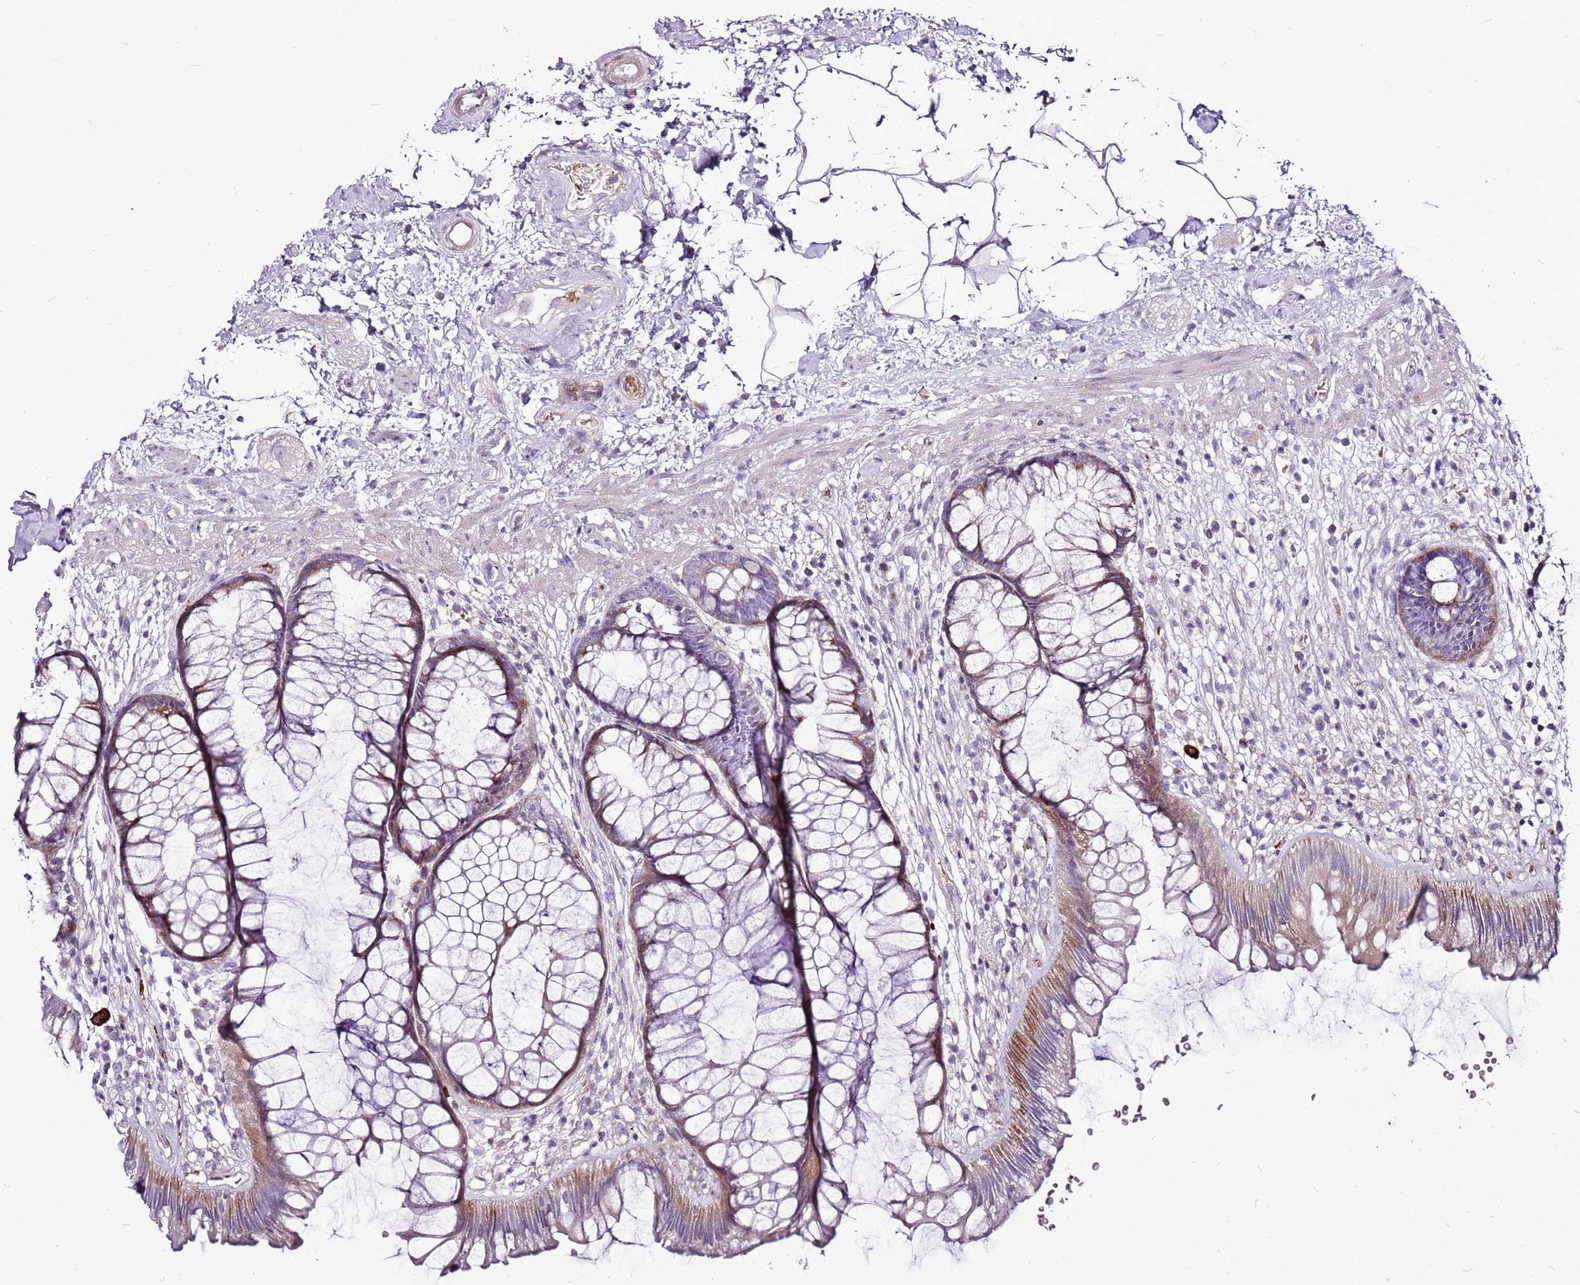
{"staining": {"intensity": "moderate", "quantity": ">75%", "location": "cytoplasmic/membranous"}, "tissue": "rectum", "cell_type": "Glandular cells", "image_type": "normal", "snomed": [{"axis": "morphology", "description": "Normal tissue, NOS"}, {"axis": "topography", "description": "Rectum"}], "caption": "High-magnification brightfield microscopy of unremarkable rectum stained with DAB (3,3'-diaminobenzidine) (brown) and counterstained with hematoxylin (blue). glandular cells exhibit moderate cytoplasmic/membranous staining is appreciated in about>75% of cells.", "gene": "CHAC2", "patient": {"sex": "male", "age": 51}}